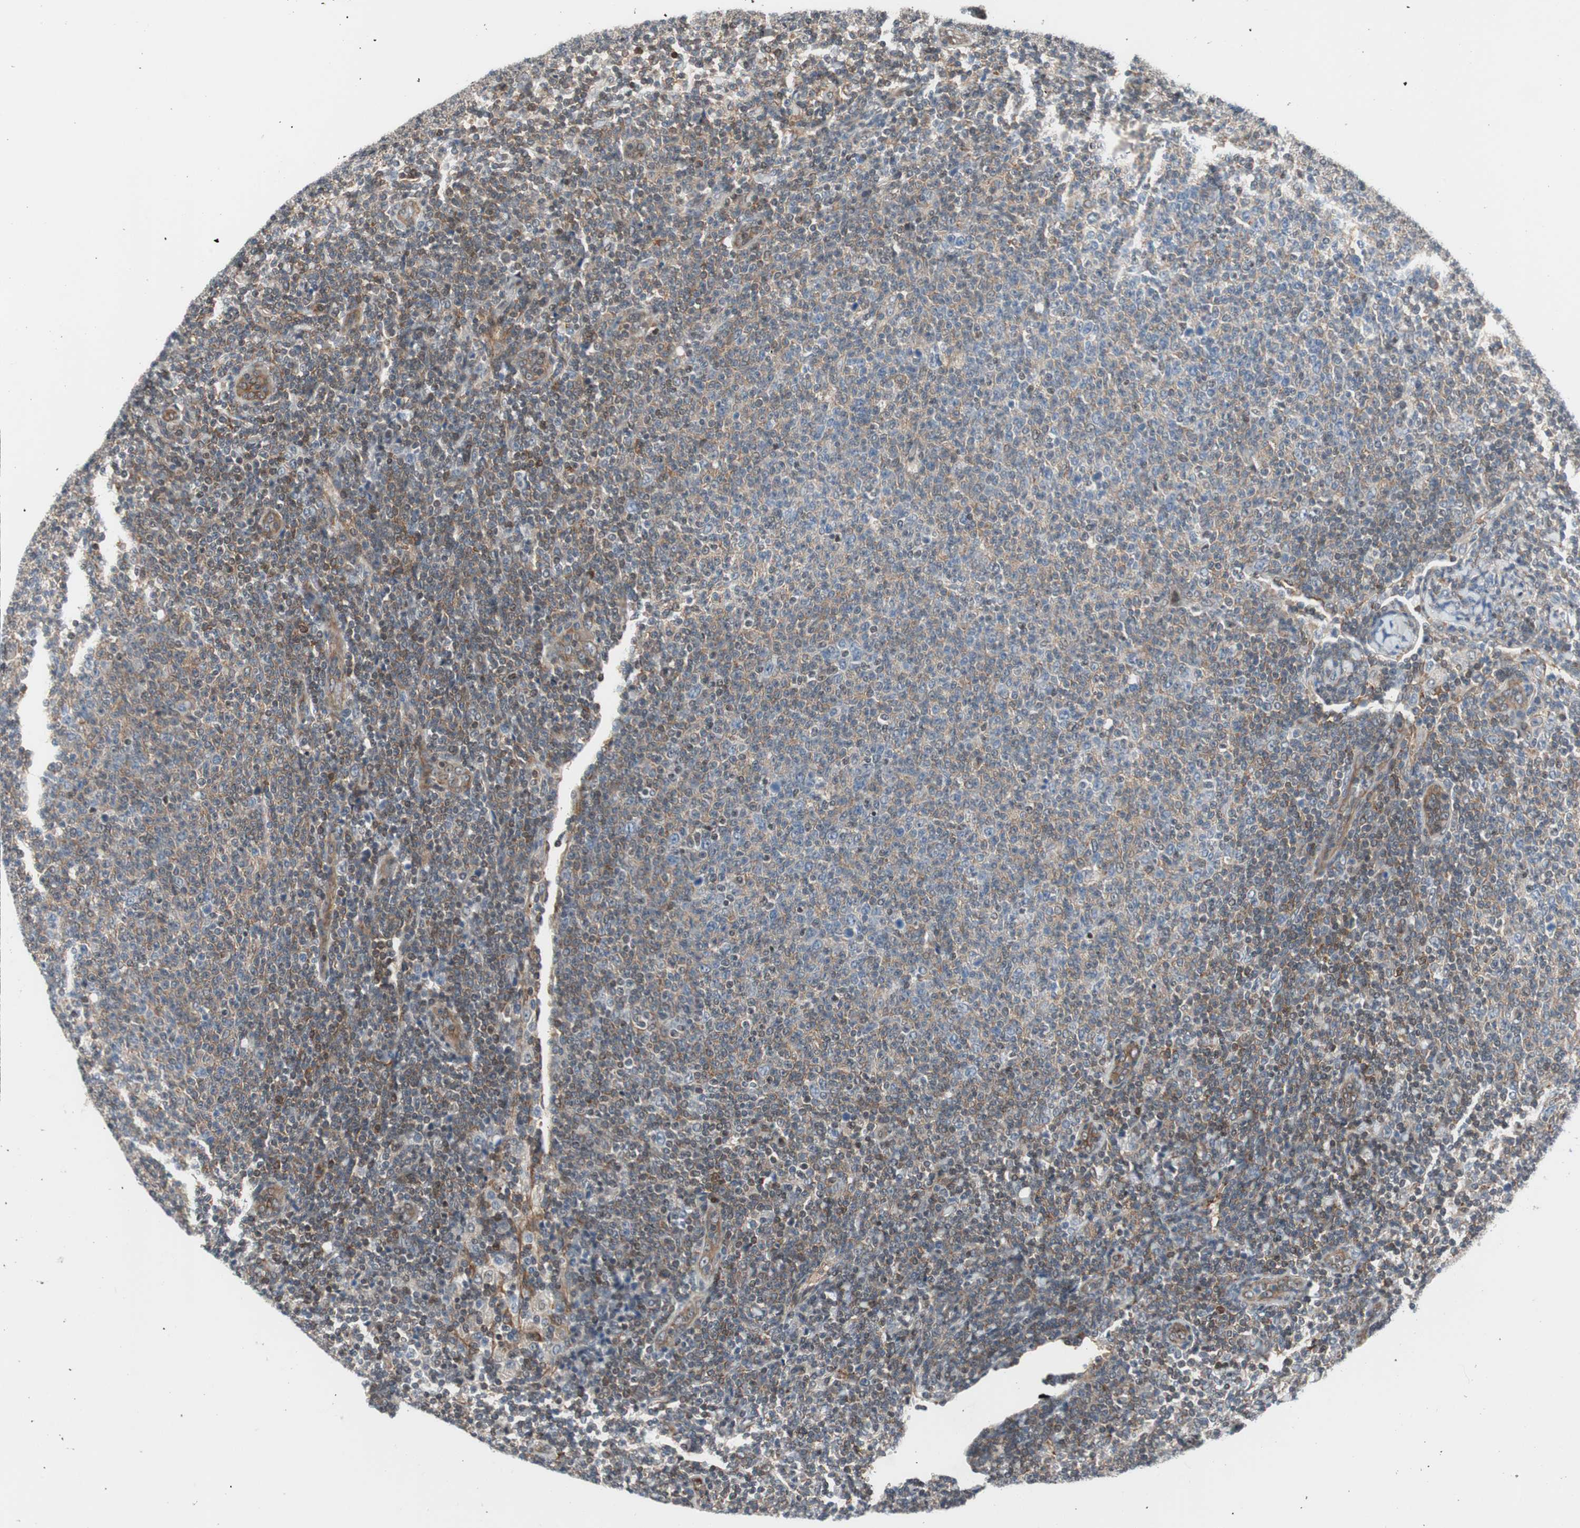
{"staining": {"intensity": "weak", "quantity": "25%-75%", "location": "cytoplasmic/membranous"}, "tissue": "lymphoma", "cell_type": "Tumor cells", "image_type": "cancer", "snomed": [{"axis": "morphology", "description": "Malignant lymphoma, non-Hodgkin's type, Low grade"}, {"axis": "topography", "description": "Lymph node"}], "caption": "Lymphoma tissue displays weak cytoplasmic/membranous staining in approximately 25%-75% of tumor cells, visualized by immunohistochemistry.", "gene": "ZNF512B", "patient": {"sex": "male", "age": 66}}